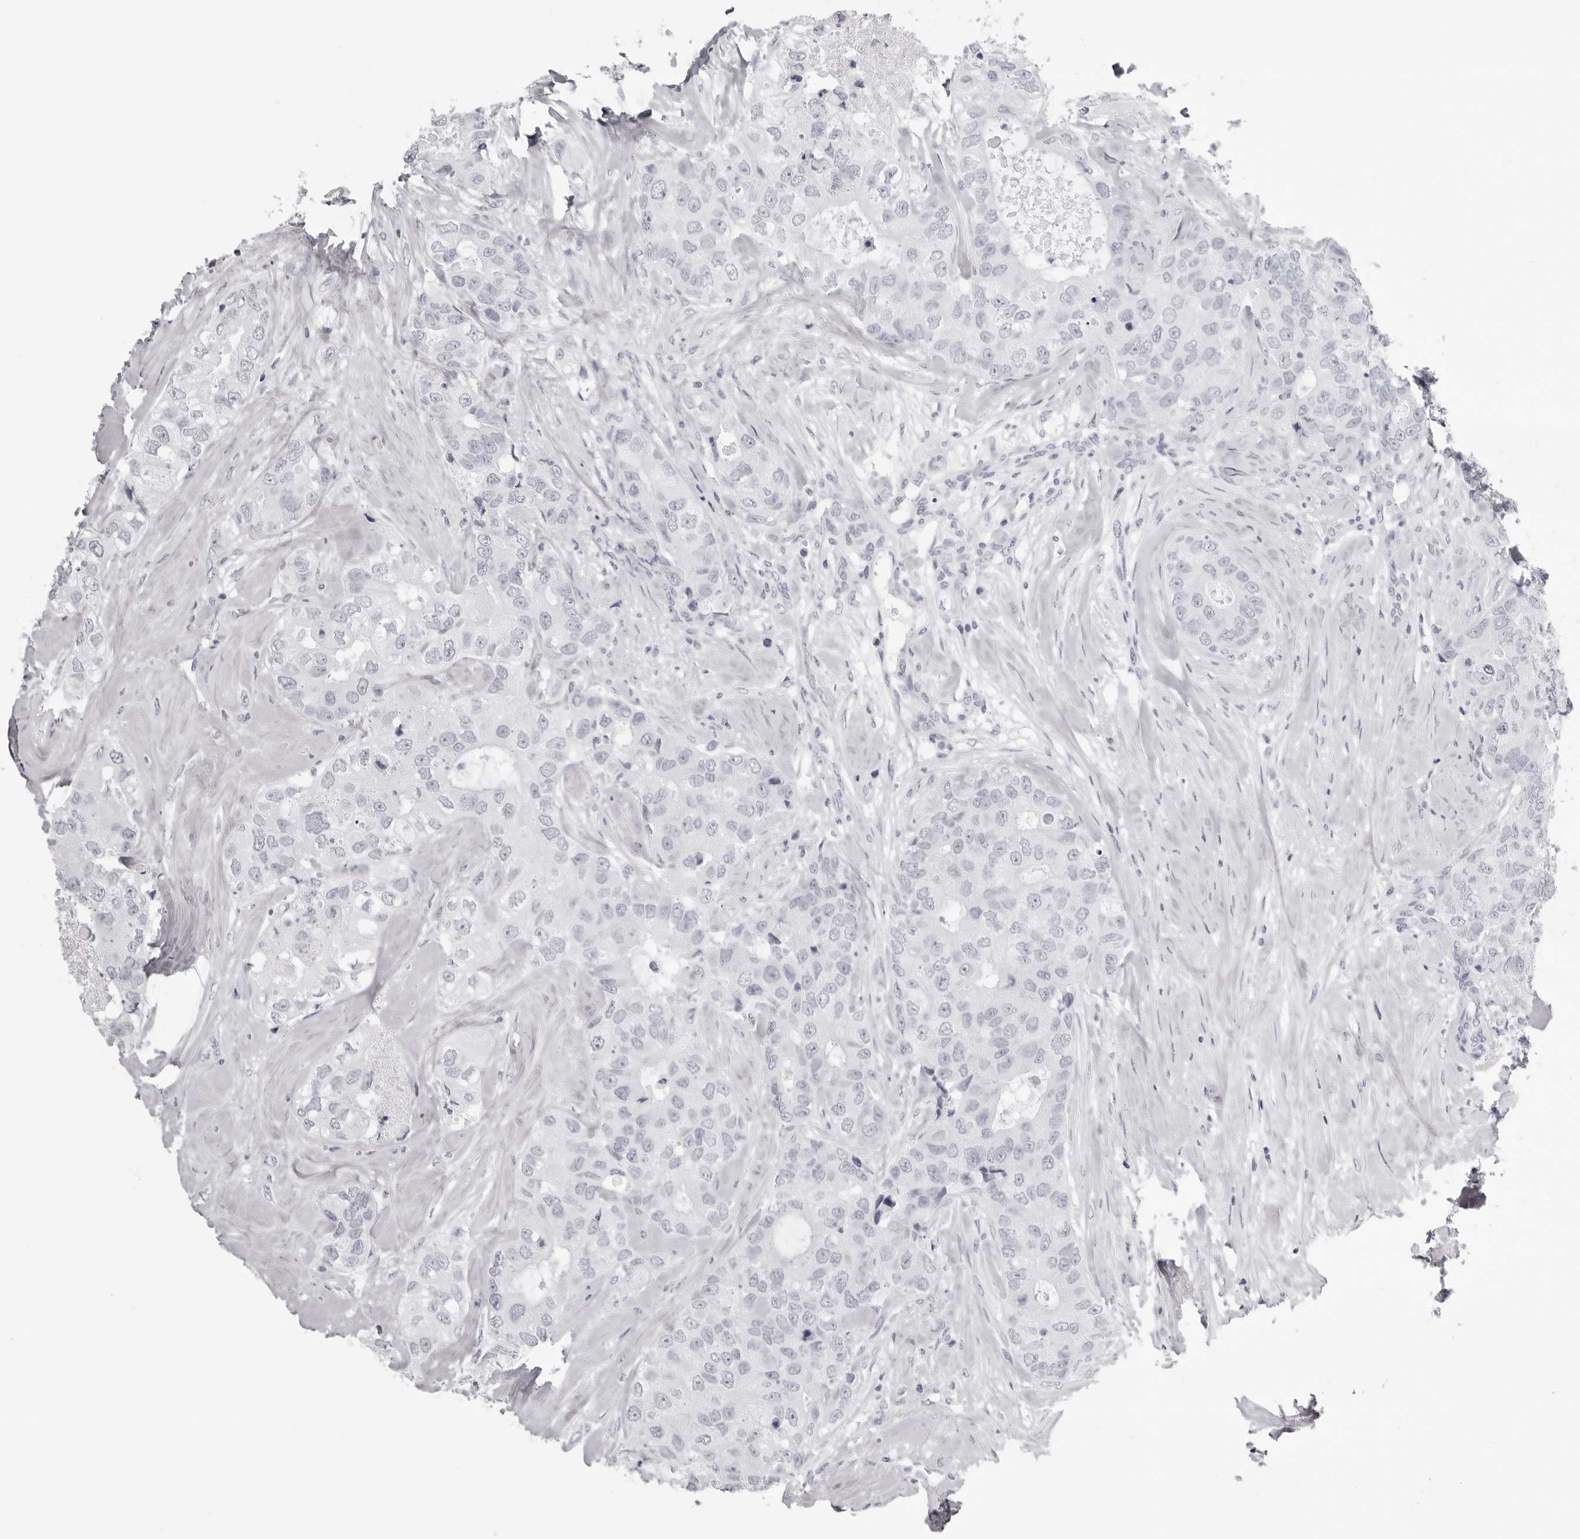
{"staining": {"intensity": "negative", "quantity": "none", "location": "none"}, "tissue": "breast cancer", "cell_type": "Tumor cells", "image_type": "cancer", "snomed": [{"axis": "morphology", "description": "Duct carcinoma"}, {"axis": "topography", "description": "Breast"}], "caption": "DAB immunohistochemical staining of human intraductal carcinoma (breast) reveals no significant expression in tumor cells.", "gene": "CST1", "patient": {"sex": "female", "age": 62}}